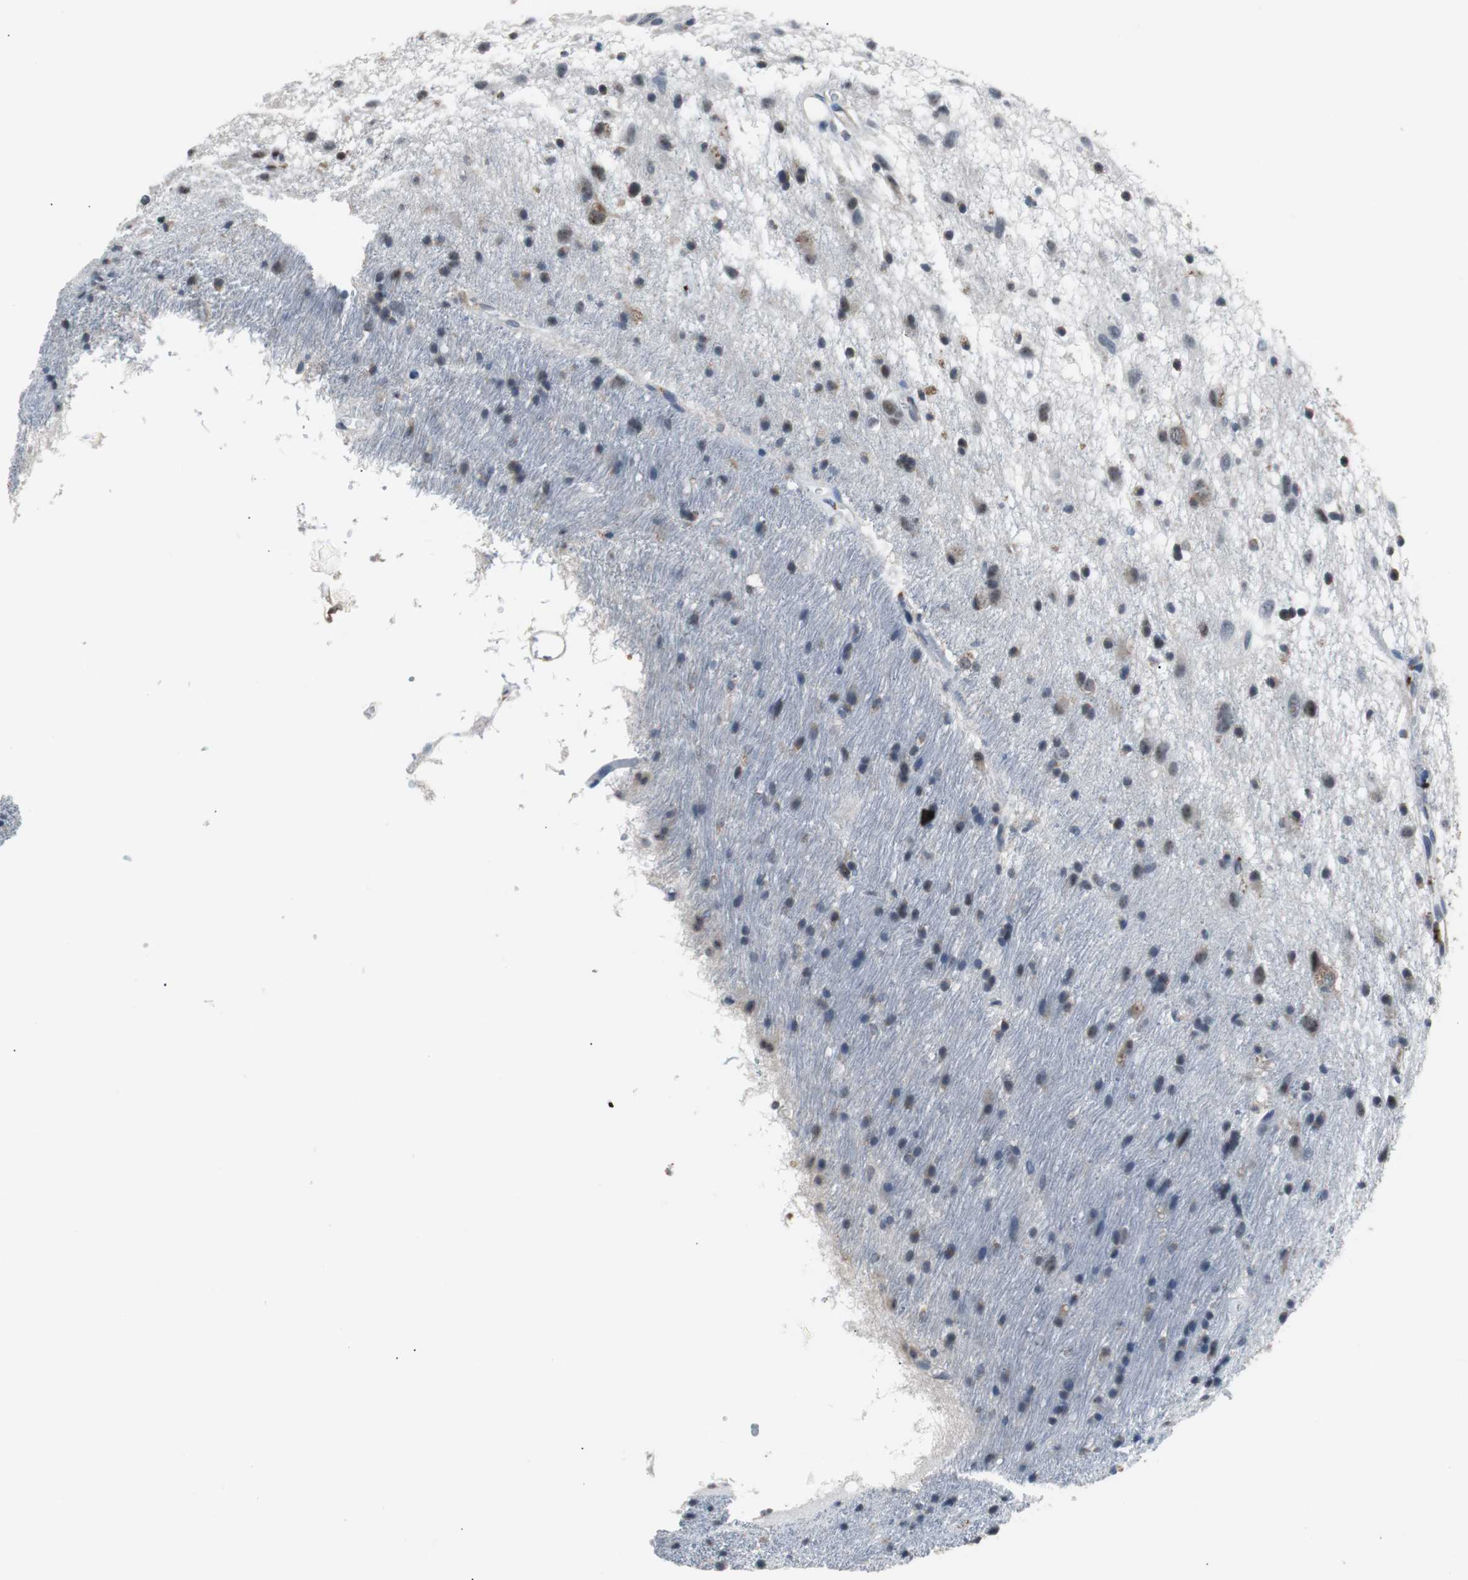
{"staining": {"intensity": "negative", "quantity": "none", "location": "none"}, "tissue": "glioma", "cell_type": "Tumor cells", "image_type": "cancer", "snomed": [{"axis": "morphology", "description": "Glioma, malignant, Low grade"}, {"axis": "topography", "description": "Brain"}], "caption": "A micrograph of human low-grade glioma (malignant) is negative for staining in tumor cells.", "gene": "PITRM1", "patient": {"sex": "male", "age": 77}}